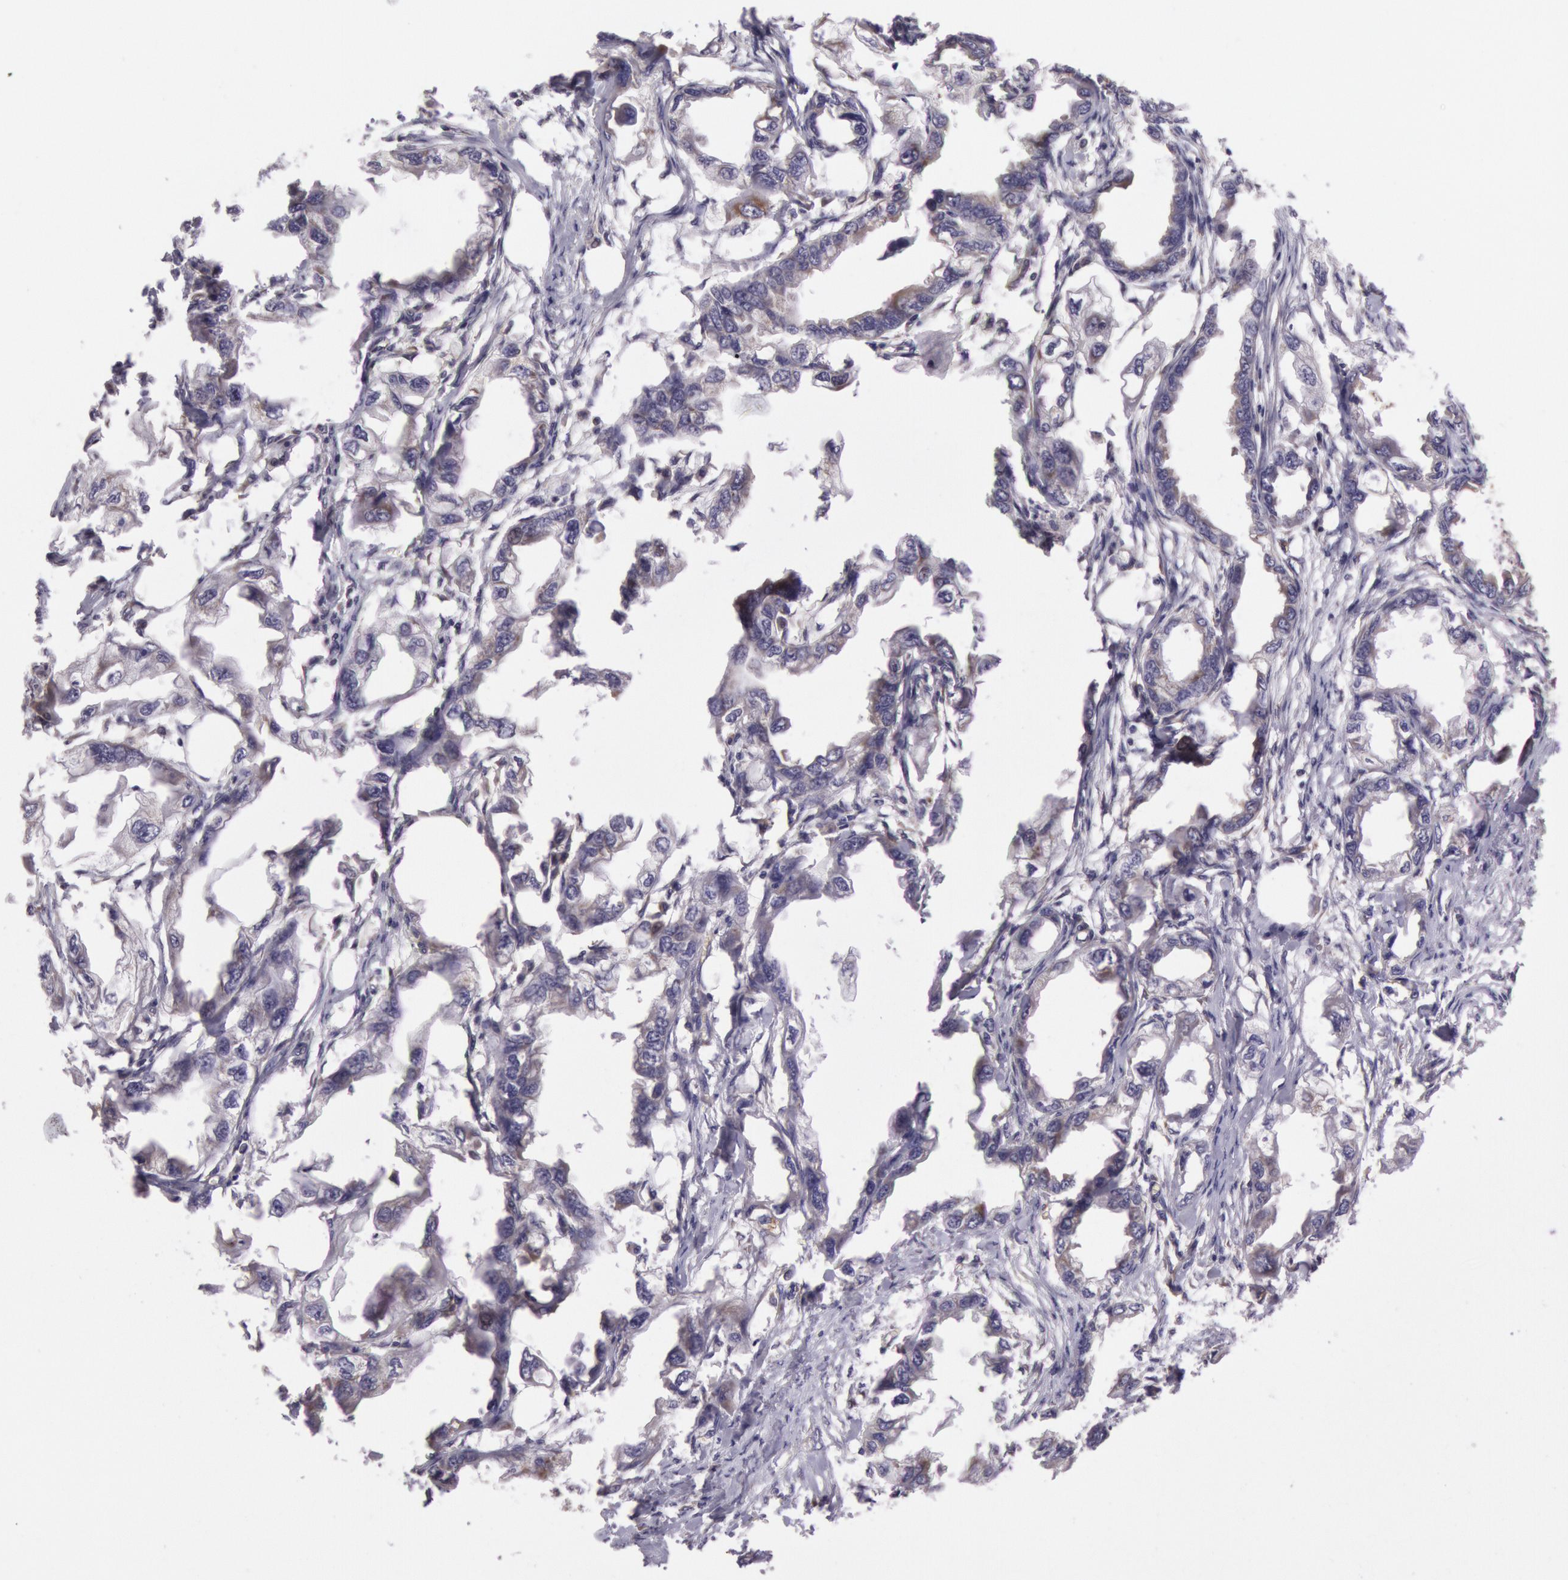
{"staining": {"intensity": "weak", "quantity": "25%-75%", "location": "cytoplasmic/membranous"}, "tissue": "endometrial cancer", "cell_type": "Tumor cells", "image_type": "cancer", "snomed": [{"axis": "morphology", "description": "Adenocarcinoma, NOS"}, {"axis": "topography", "description": "Endometrium"}], "caption": "Adenocarcinoma (endometrial) stained with a protein marker demonstrates weak staining in tumor cells.", "gene": "CHUK", "patient": {"sex": "female", "age": 67}}